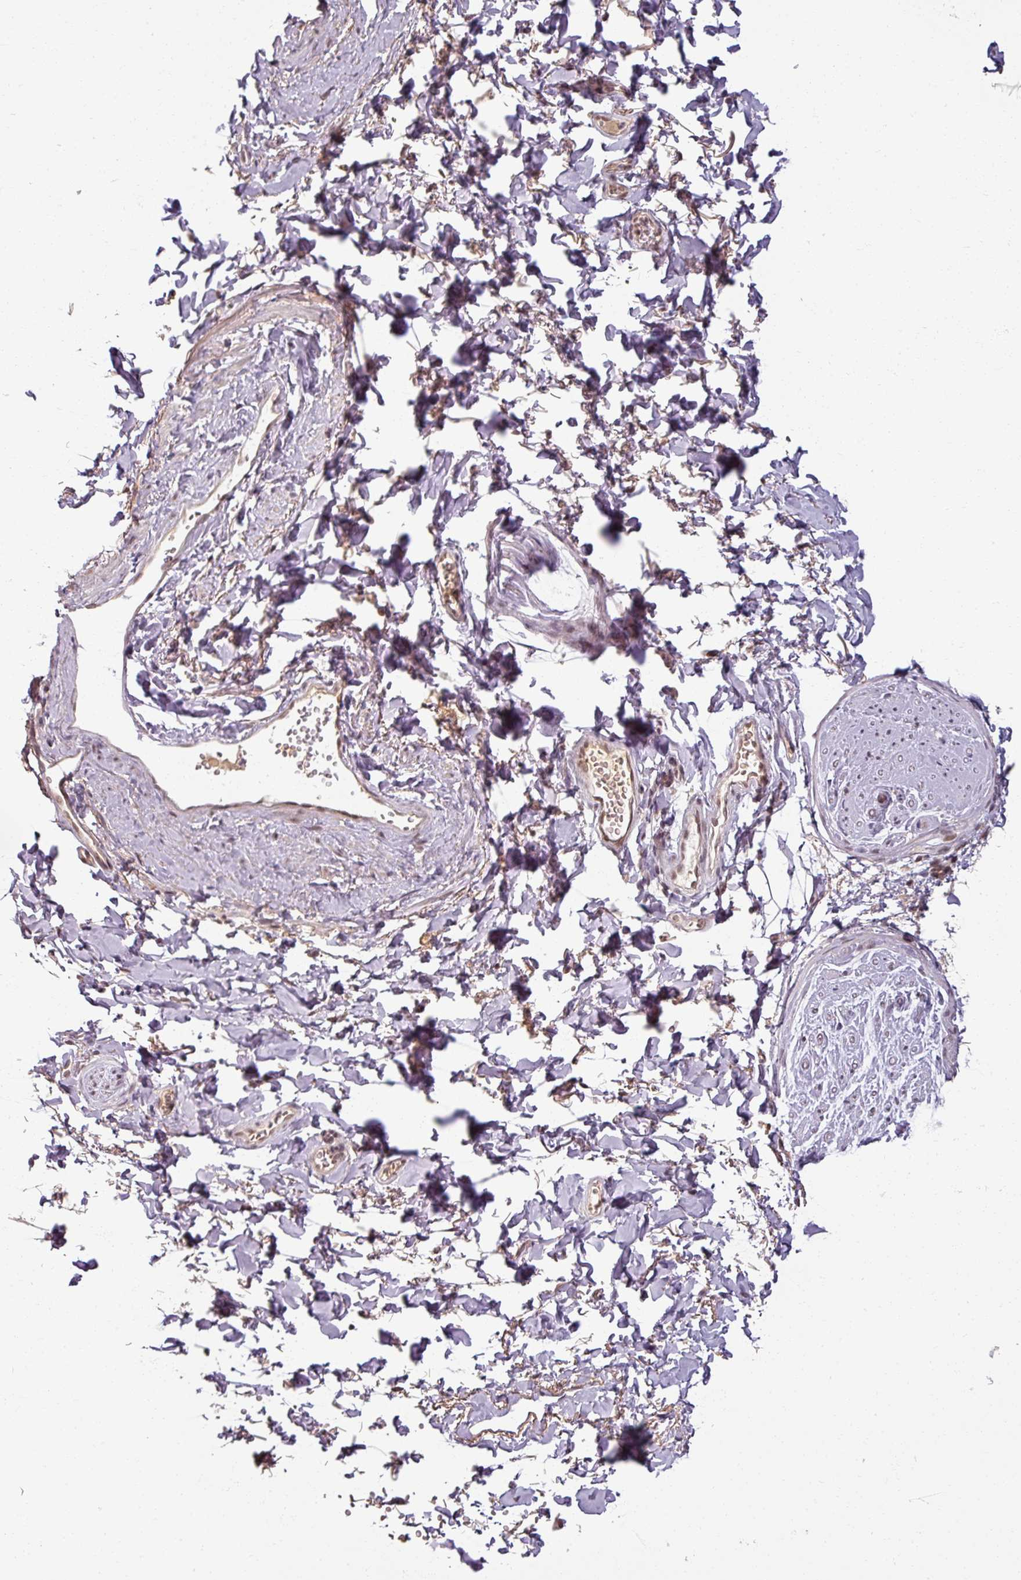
{"staining": {"intensity": "negative", "quantity": "none", "location": "none"}, "tissue": "adipose tissue", "cell_type": "Adipocytes", "image_type": "normal", "snomed": [{"axis": "morphology", "description": "Normal tissue, NOS"}, {"axis": "topography", "description": "Vulva"}, {"axis": "topography", "description": "Vagina"}, {"axis": "topography", "description": "Peripheral nerve tissue"}], "caption": "Protein analysis of unremarkable adipose tissue exhibits no significant staining in adipocytes.", "gene": "POLR2G", "patient": {"sex": "female", "age": 66}}